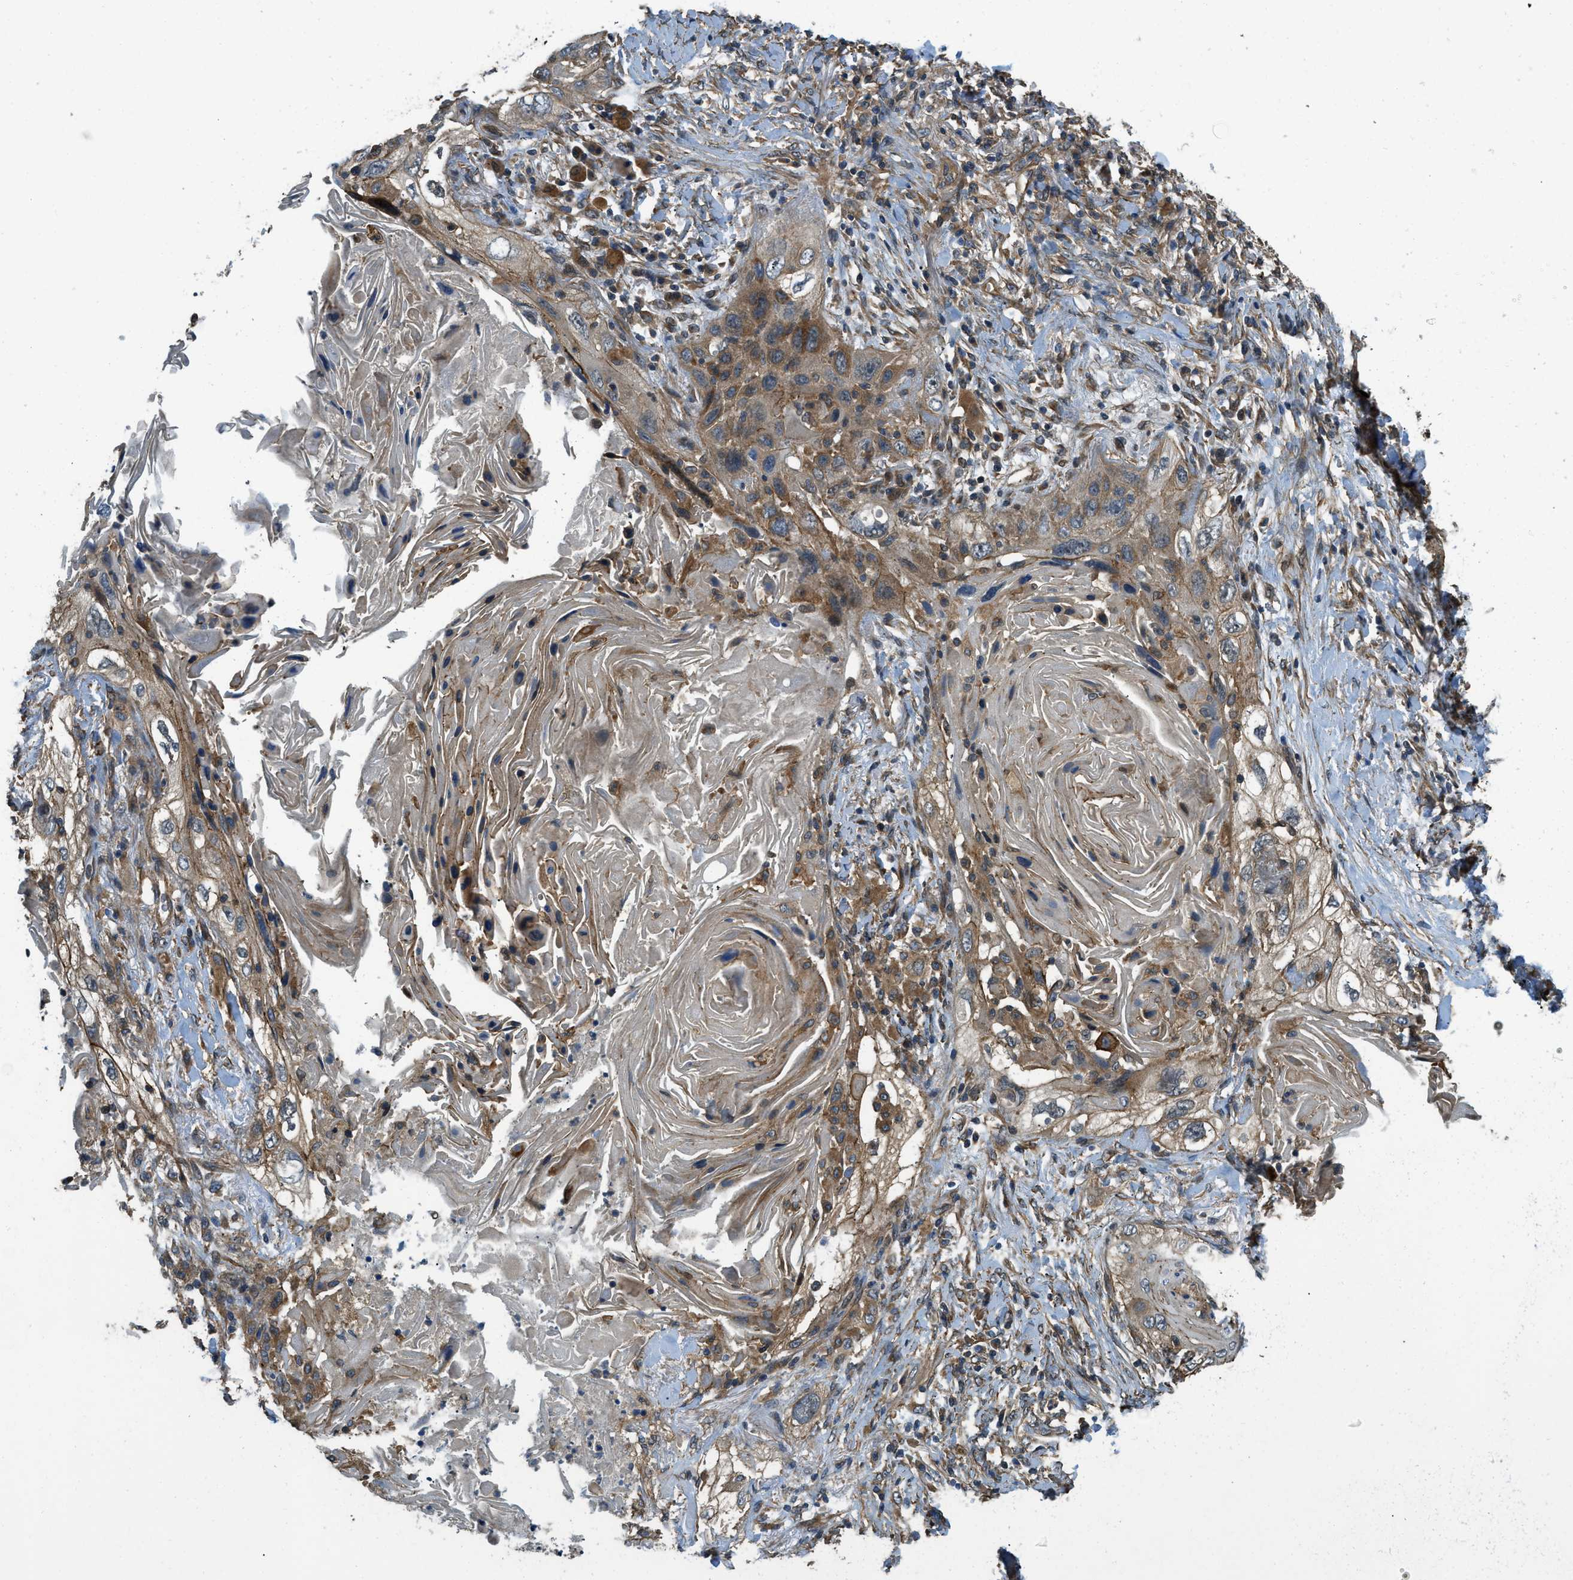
{"staining": {"intensity": "moderate", "quantity": ">75%", "location": "cytoplasmic/membranous"}, "tissue": "lung cancer", "cell_type": "Tumor cells", "image_type": "cancer", "snomed": [{"axis": "morphology", "description": "Squamous cell carcinoma, NOS"}, {"axis": "topography", "description": "Lung"}], "caption": "A medium amount of moderate cytoplasmic/membranous expression is identified in about >75% of tumor cells in lung squamous cell carcinoma tissue.", "gene": "CGN", "patient": {"sex": "female", "age": 67}}